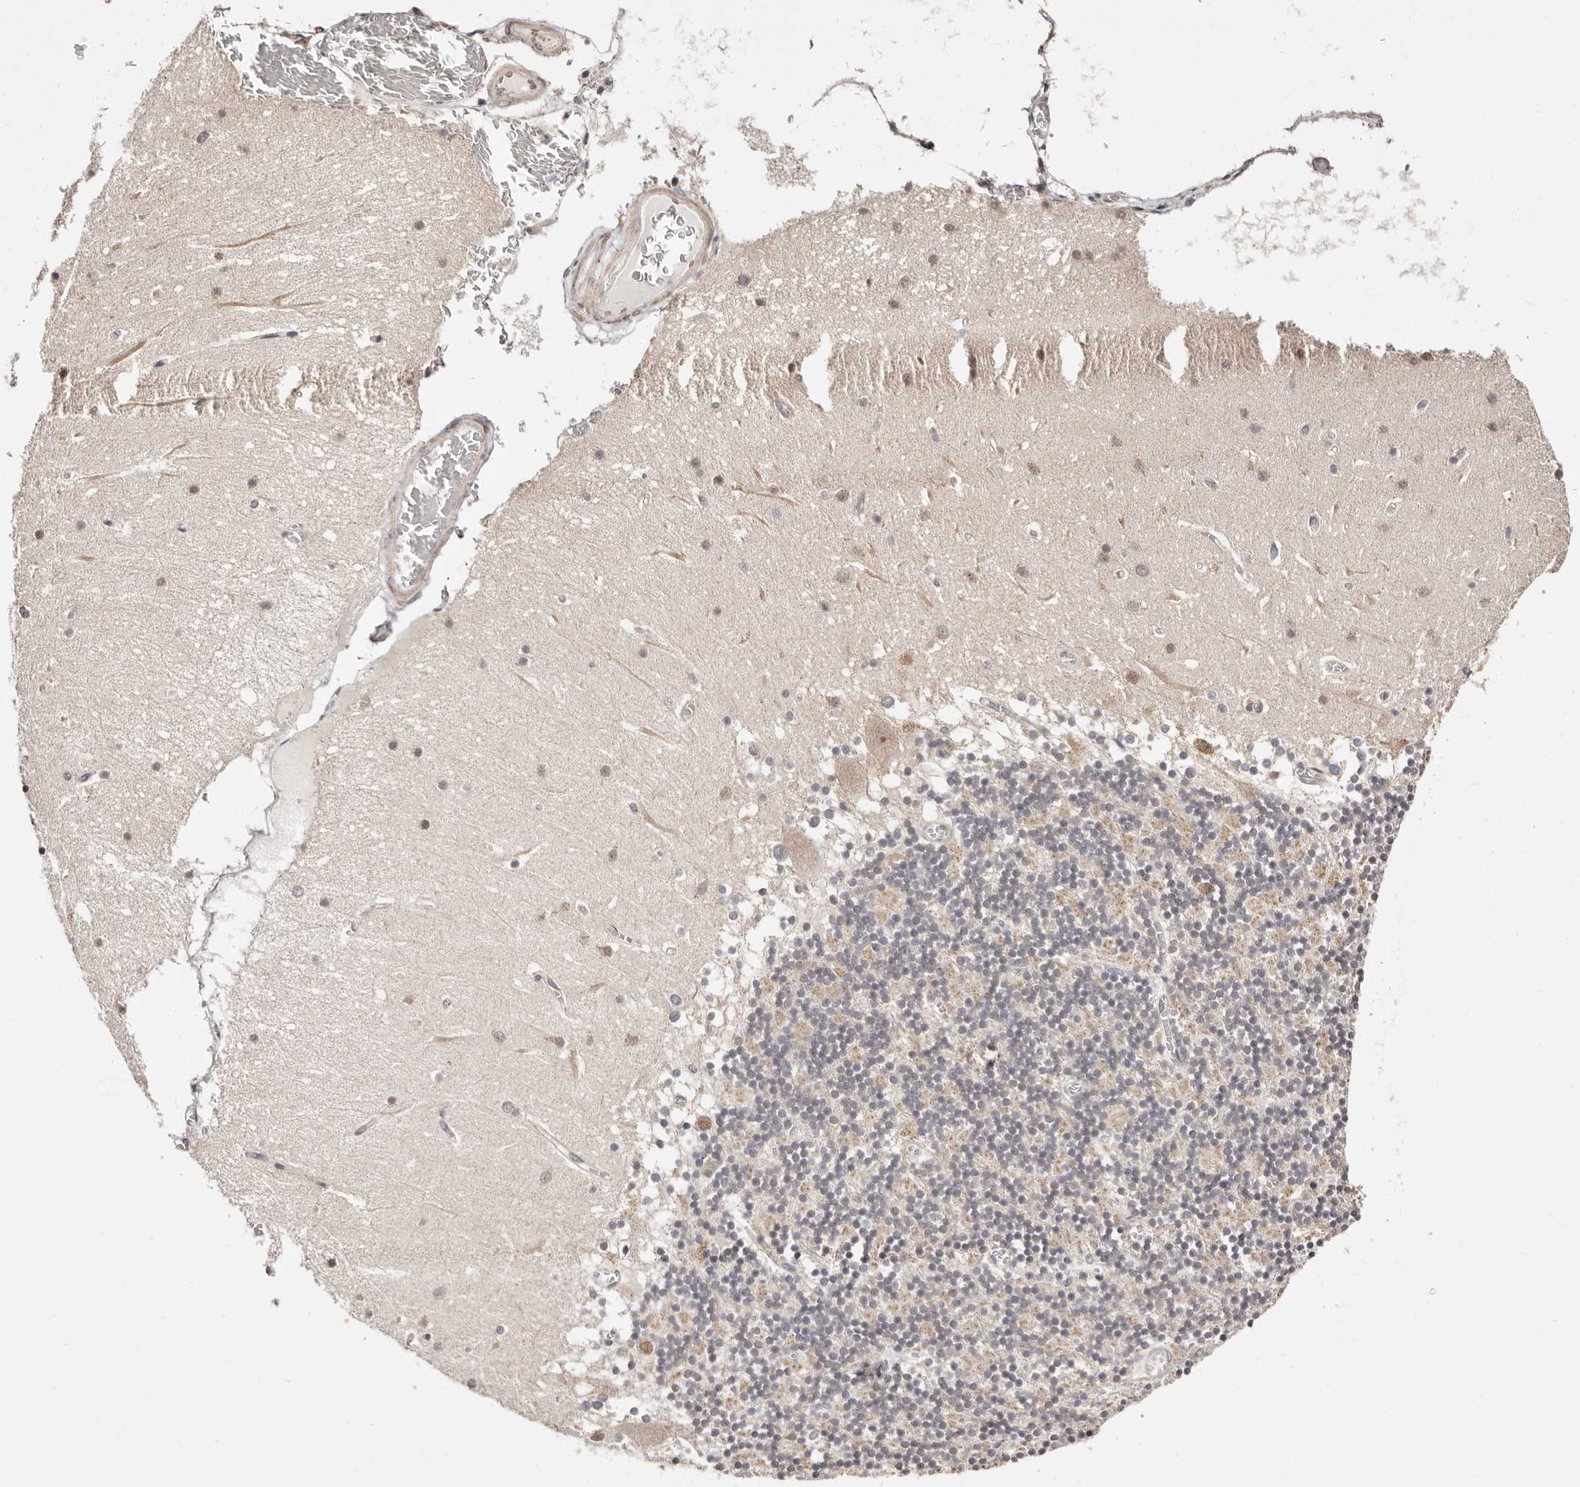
{"staining": {"intensity": "negative", "quantity": "none", "location": "none"}, "tissue": "cerebellum", "cell_type": "Cells in granular layer", "image_type": "normal", "snomed": [{"axis": "morphology", "description": "Normal tissue, NOS"}, {"axis": "topography", "description": "Cerebellum"}], "caption": "Immunohistochemistry histopathology image of unremarkable cerebellum stained for a protein (brown), which shows no staining in cells in granular layer.", "gene": "CTNNBL1", "patient": {"sex": "female", "age": 28}}